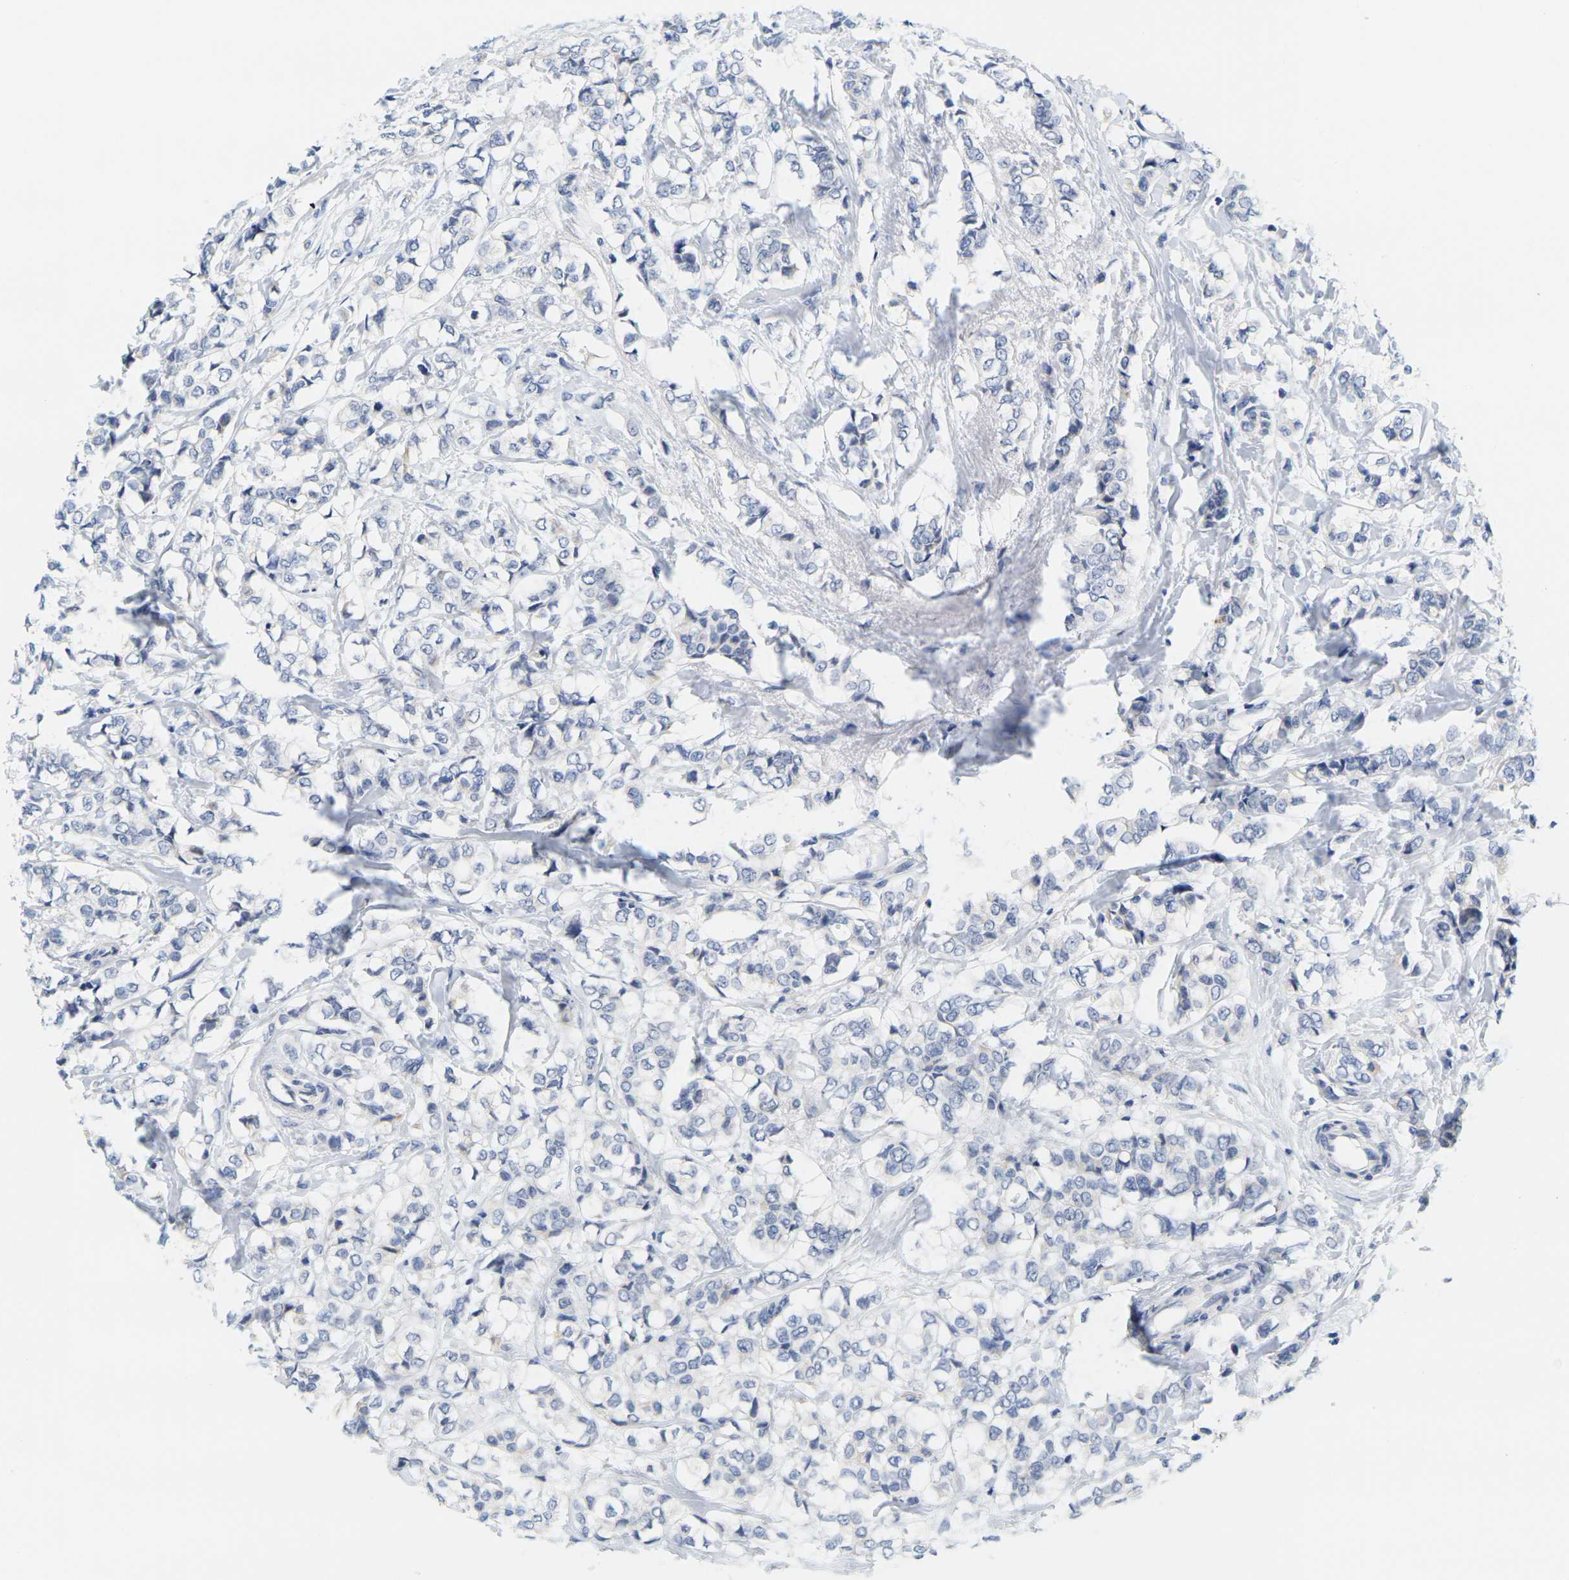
{"staining": {"intensity": "negative", "quantity": "none", "location": "none"}, "tissue": "breast cancer", "cell_type": "Tumor cells", "image_type": "cancer", "snomed": [{"axis": "morphology", "description": "Lobular carcinoma"}, {"axis": "topography", "description": "Breast"}], "caption": "Tumor cells are negative for protein expression in human breast cancer.", "gene": "KLK5", "patient": {"sex": "female", "age": 60}}